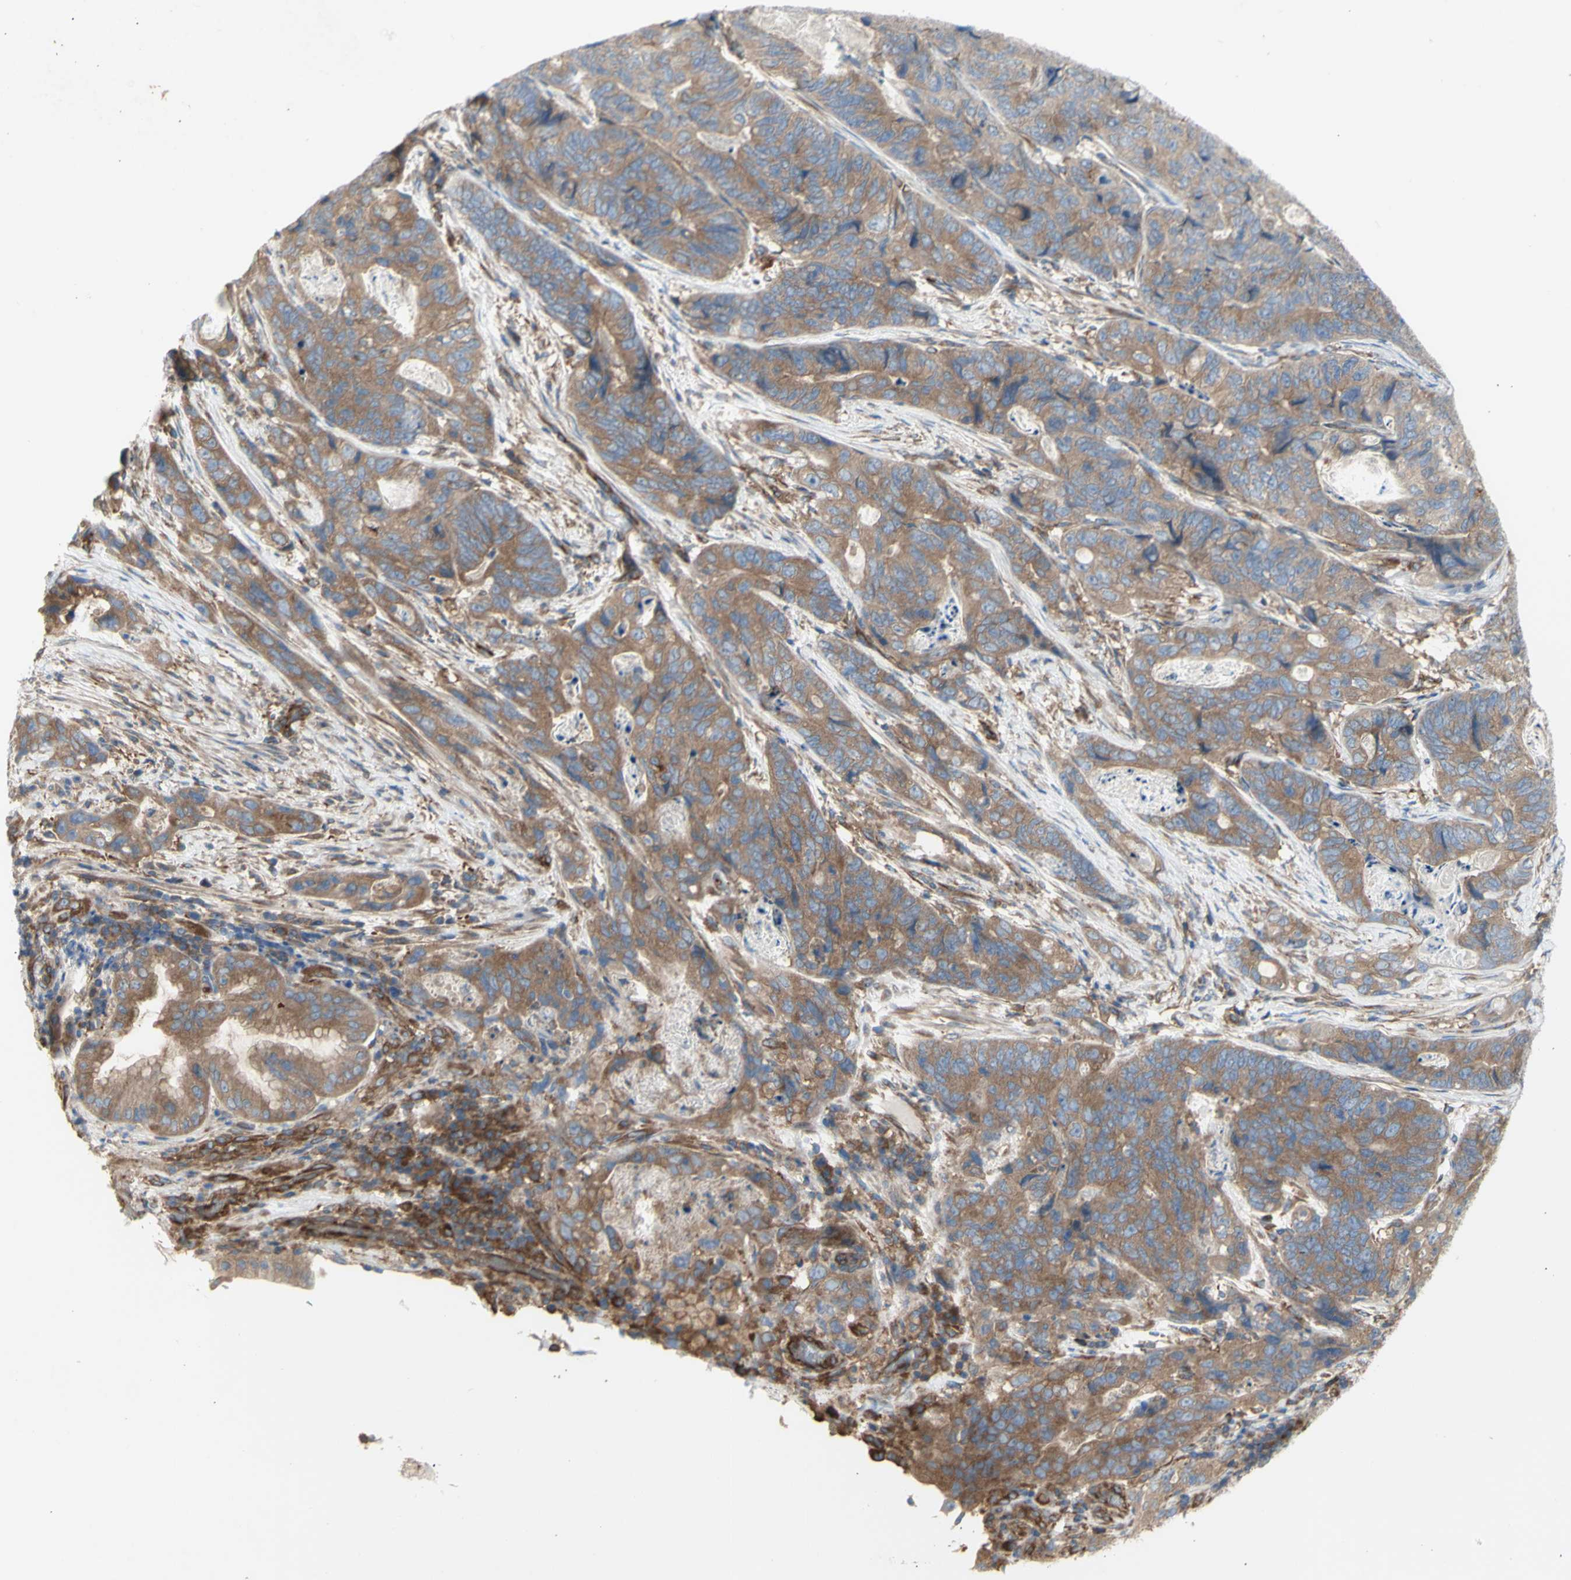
{"staining": {"intensity": "moderate", "quantity": ">75%", "location": "cytoplasmic/membranous"}, "tissue": "stomach cancer", "cell_type": "Tumor cells", "image_type": "cancer", "snomed": [{"axis": "morphology", "description": "Adenocarcinoma, NOS"}, {"axis": "topography", "description": "Stomach"}], "caption": "Immunohistochemistry of stomach adenocarcinoma shows medium levels of moderate cytoplasmic/membranous expression in about >75% of tumor cells.", "gene": "KLC1", "patient": {"sex": "female", "age": 89}}